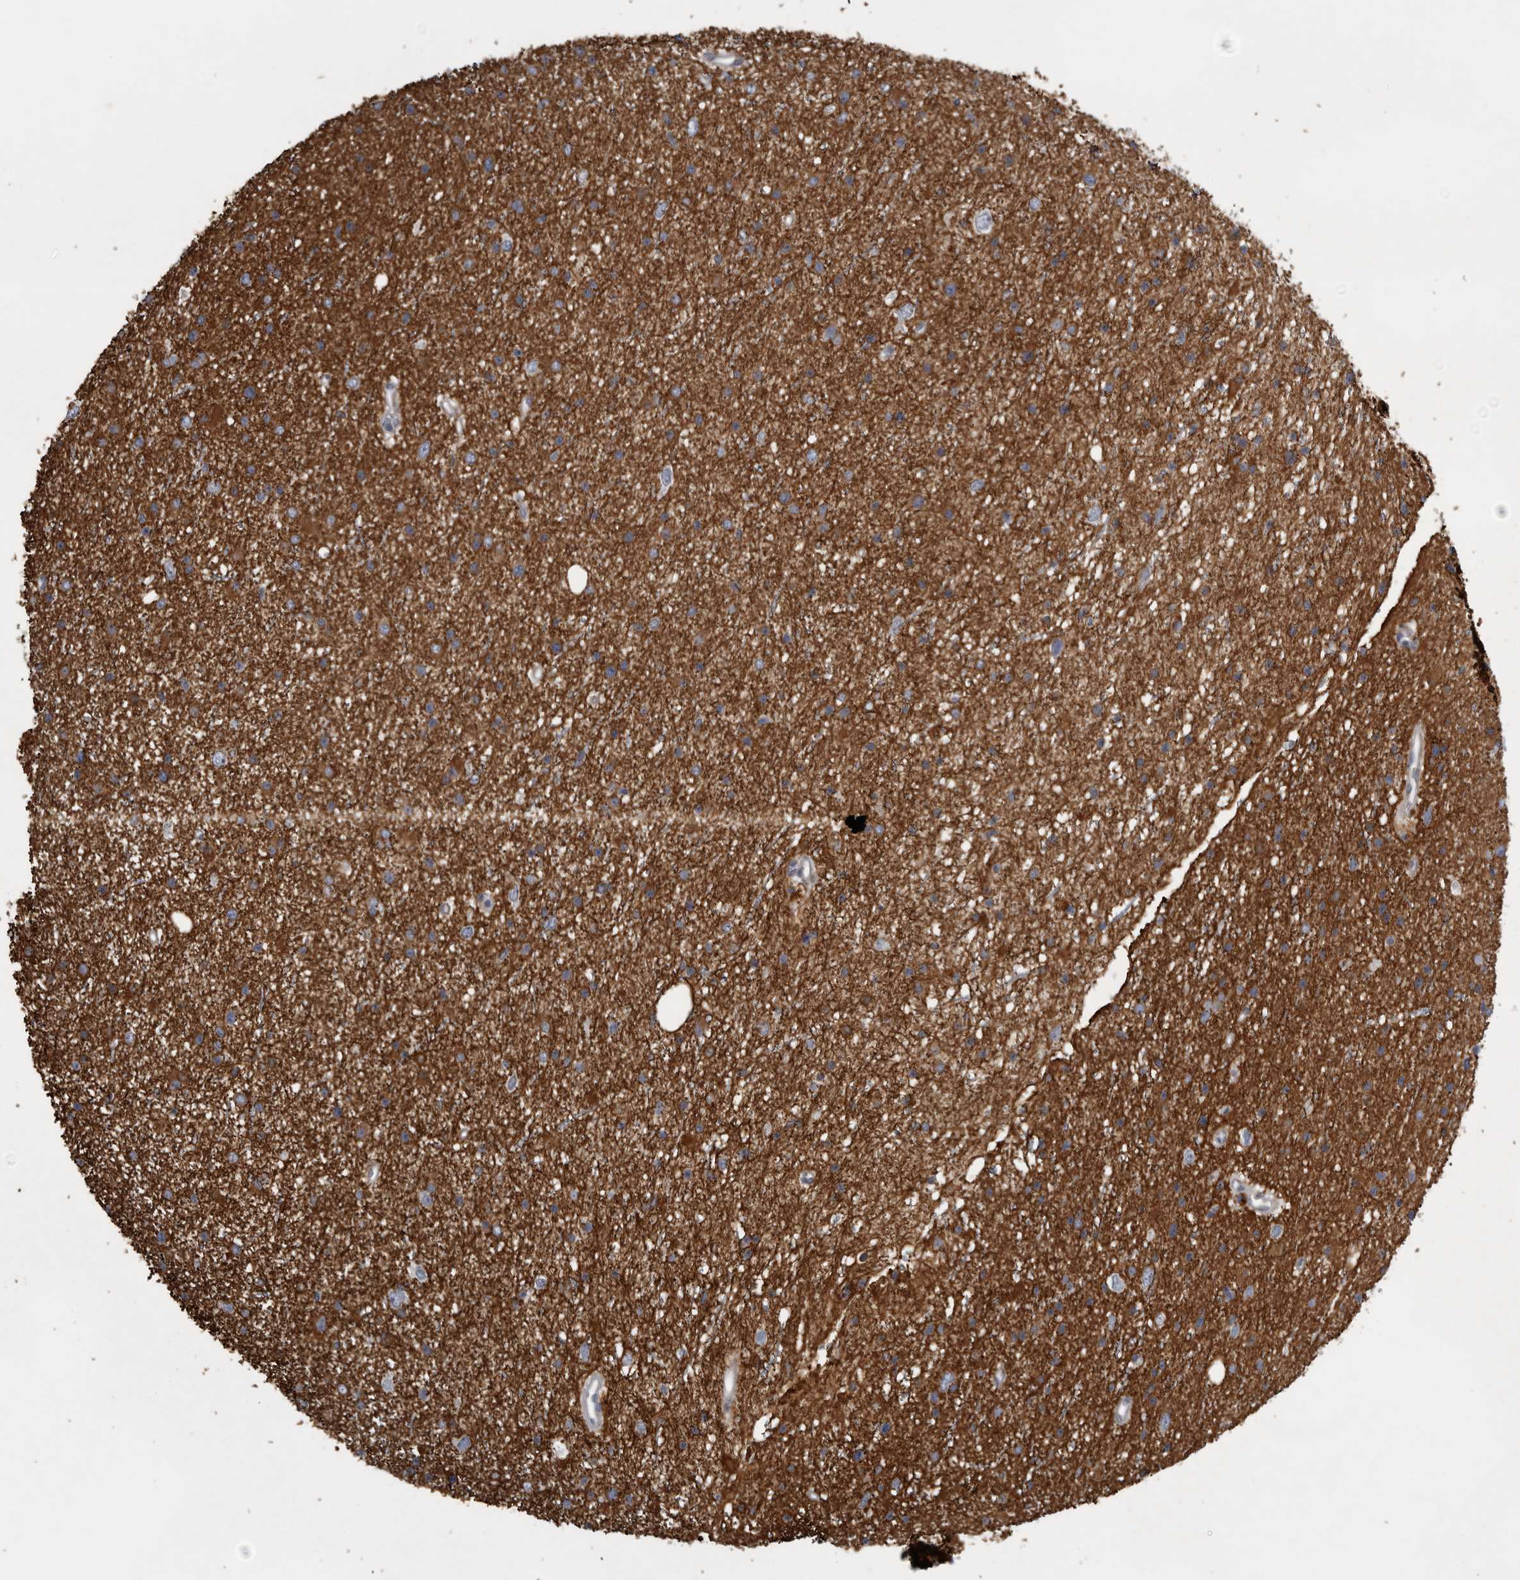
{"staining": {"intensity": "strong", "quantity": ">75%", "location": "cytoplasmic/membranous"}, "tissue": "glioma", "cell_type": "Tumor cells", "image_type": "cancer", "snomed": [{"axis": "morphology", "description": "Glioma, malignant, Low grade"}, {"axis": "topography", "description": "Cerebral cortex"}], "caption": "About >75% of tumor cells in malignant glioma (low-grade) demonstrate strong cytoplasmic/membranous protein staining as visualized by brown immunohistochemical staining.", "gene": "ATXN2", "patient": {"sex": "female", "age": 39}}